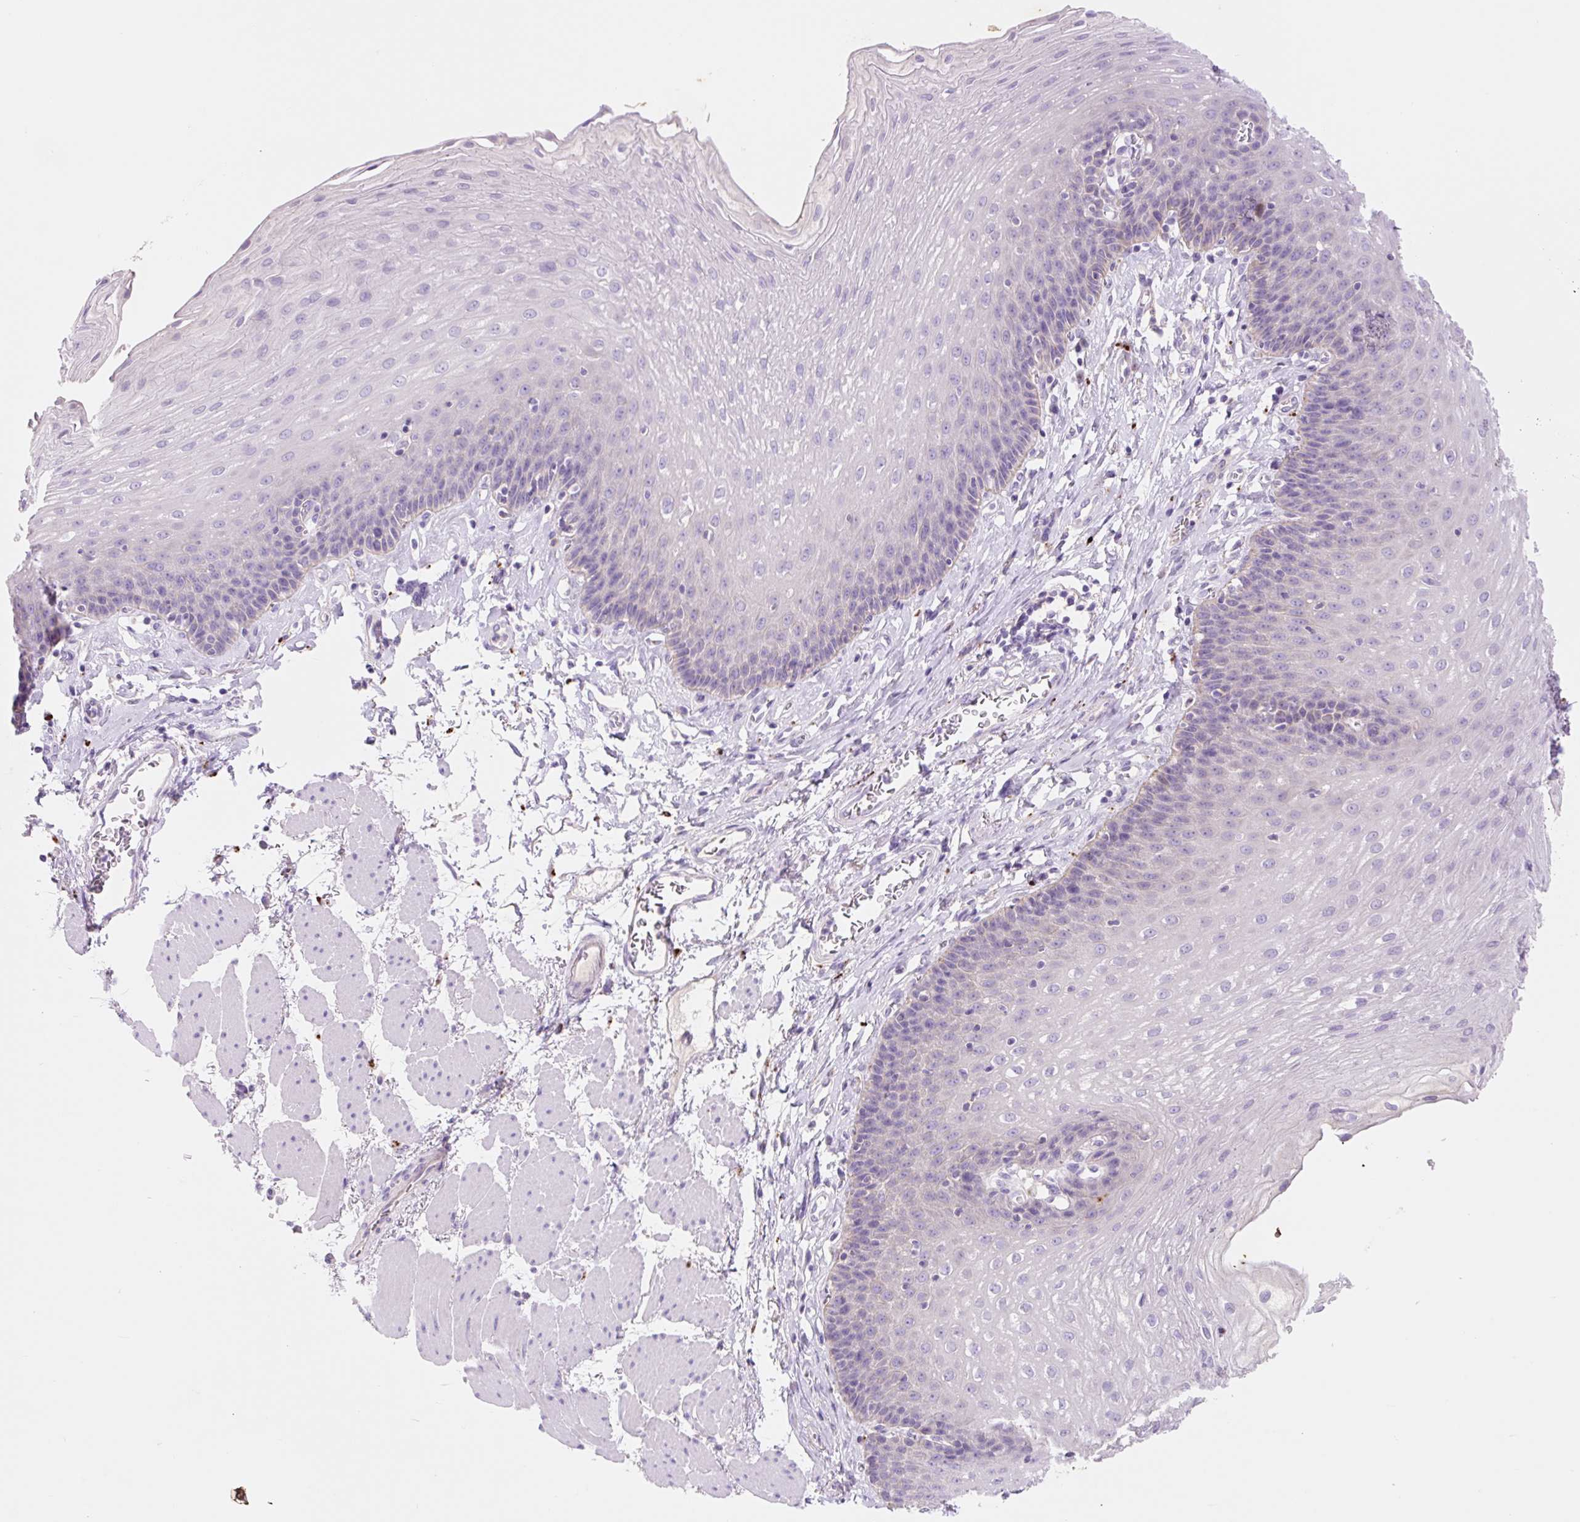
{"staining": {"intensity": "weak", "quantity": "<25%", "location": "cytoplasmic/membranous"}, "tissue": "esophagus", "cell_type": "Squamous epithelial cells", "image_type": "normal", "snomed": [{"axis": "morphology", "description": "Normal tissue, NOS"}, {"axis": "topography", "description": "Esophagus"}], "caption": "This is an immunohistochemistry micrograph of normal esophagus. There is no expression in squamous epithelial cells.", "gene": "HEXA", "patient": {"sex": "female", "age": 81}}